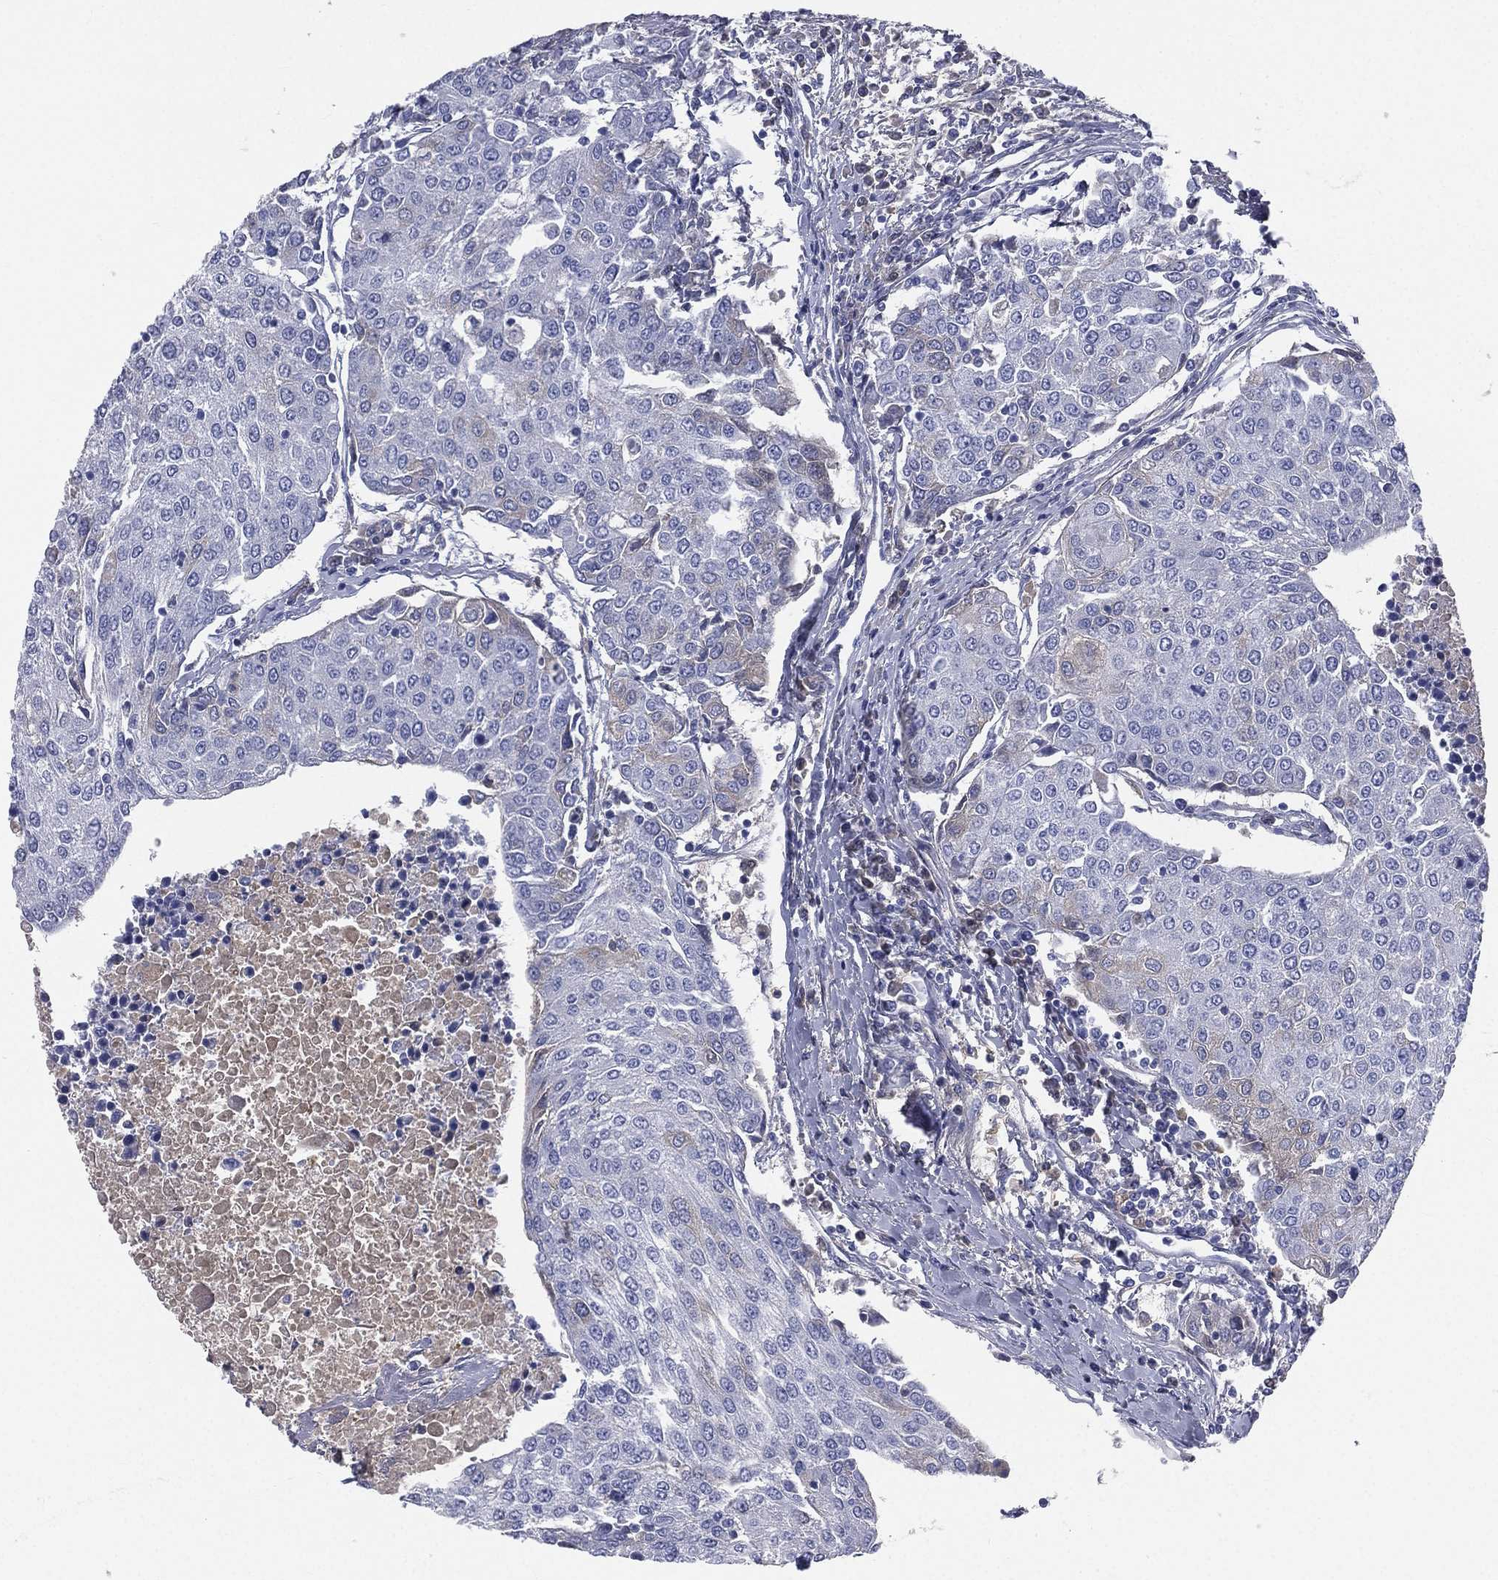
{"staining": {"intensity": "negative", "quantity": "none", "location": "none"}, "tissue": "urothelial cancer", "cell_type": "Tumor cells", "image_type": "cancer", "snomed": [{"axis": "morphology", "description": "Urothelial carcinoma, High grade"}, {"axis": "topography", "description": "Urinary bladder"}], "caption": "A histopathology image of urothelial cancer stained for a protein exhibits no brown staining in tumor cells. The staining is performed using DAB brown chromogen with nuclei counter-stained in using hematoxylin.", "gene": "HP", "patient": {"sex": "female", "age": 85}}